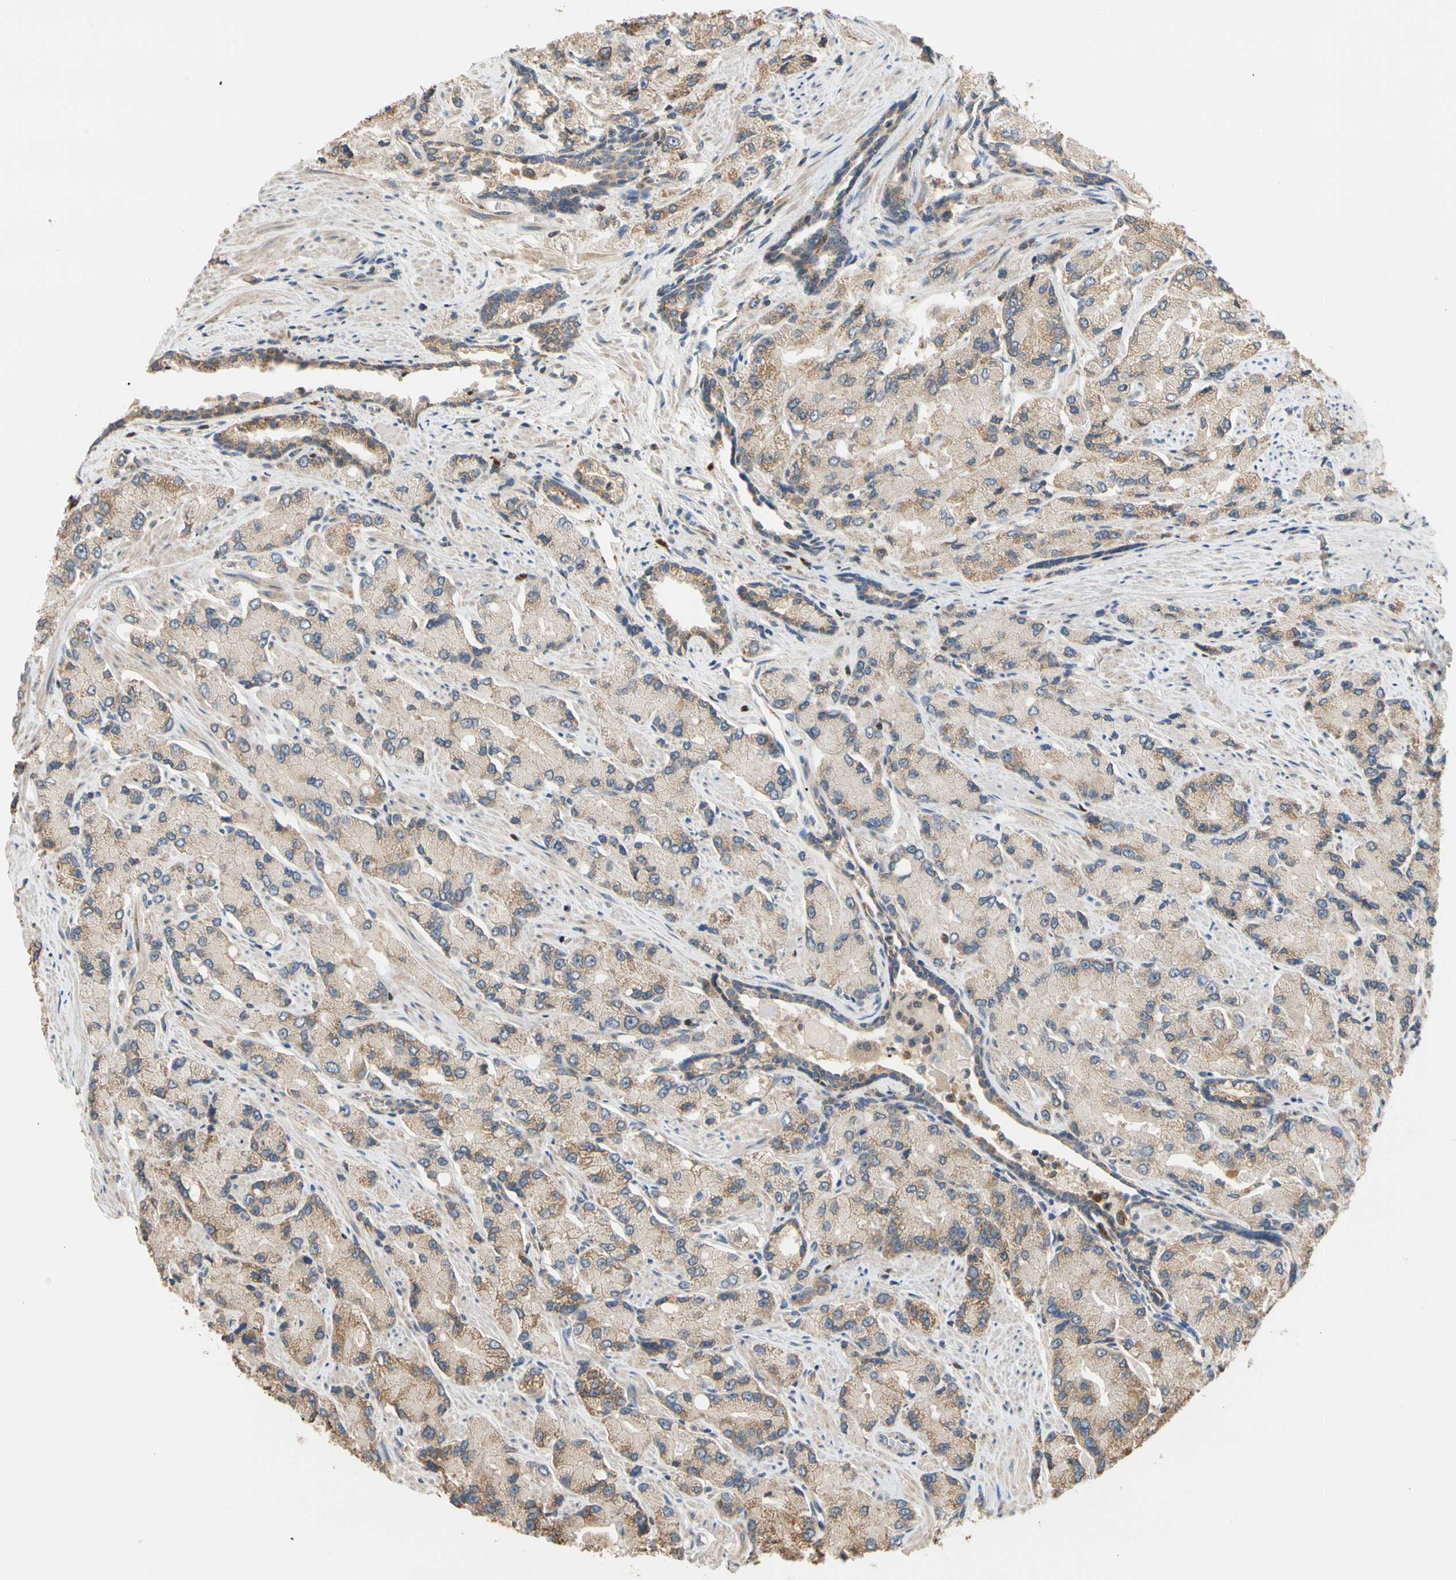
{"staining": {"intensity": "weak", "quantity": ">75%", "location": "cytoplasmic/membranous"}, "tissue": "prostate cancer", "cell_type": "Tumor cells", "image_type": "cancer", "snomed": [{"axis": "morphology", "description": "Adenocarcinoma, High grade"}, {"axis": "topography", "description": "Prostate"}], "caption": "Adenocarcinoma (high-grade) (prostate) was stained to show a protein in brown. There is low levels of weak cytoplasmic/membranous positivity in about >75% of tumor cells. (DAB IHC, brown staining for protein, blue staining for nuclei).", "gene": "IP6K2", "patient": {"sex": "male", "age": 58}}